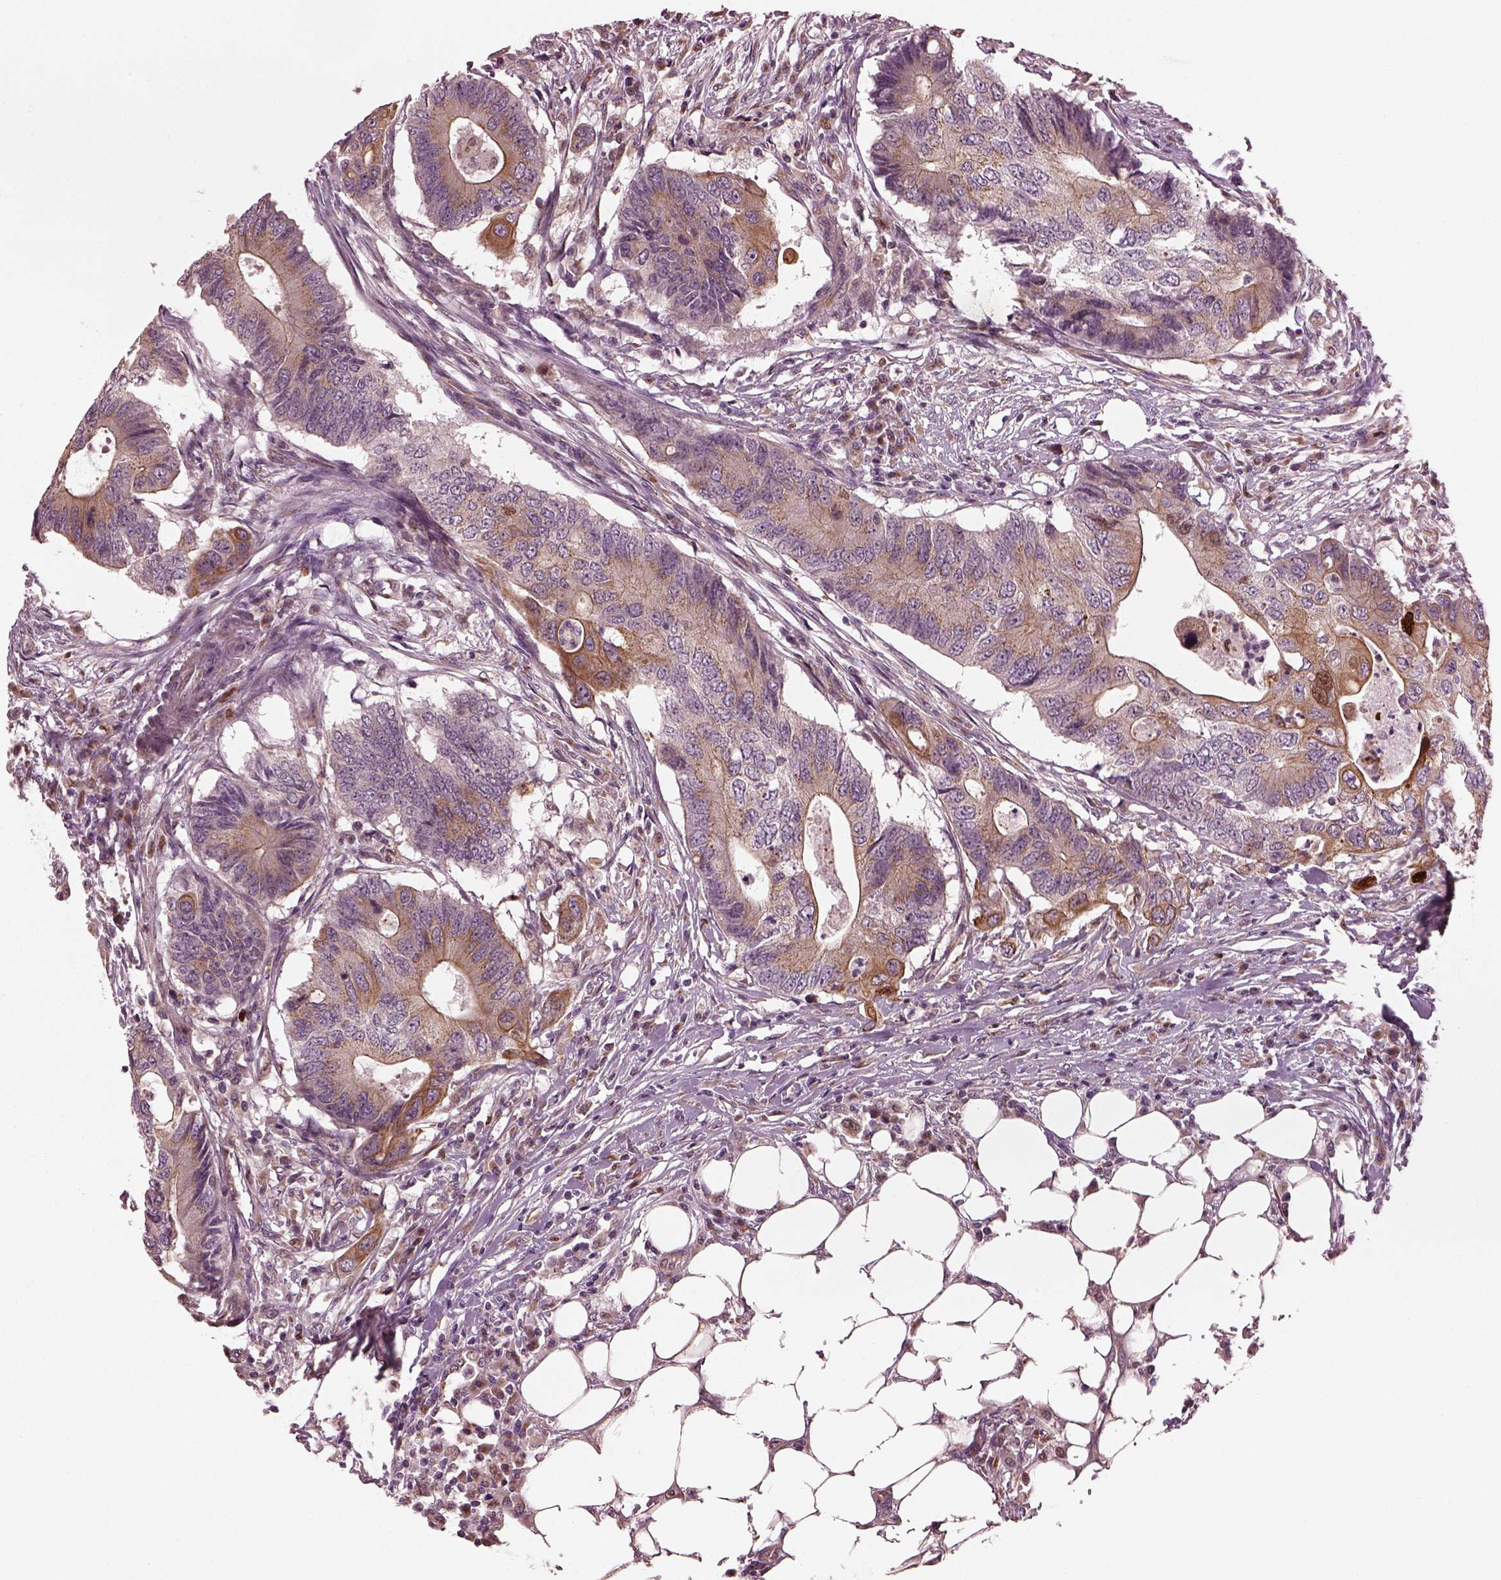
{"staining": {"intensity": "moderate", "quantity": "<25%", "location": "cytoplasmic/membranous"}, "tissue": "colorectal cancer", "cell_type": "Tumor cells", "image_type": "cancer", "snomed": [{"axis": "morphology", "description": "Adenocarcinoma, NOS"}, {"axis": "topography", "description": "Colon"}], "caption": "This micrograph displays IHC staining of adenocarcinoma (colorectal), with low moderate cytoplasmic/membranous expression in about <25% of tumor cells.", "gene": "RUFY3", "patient": {"sex": "male", "age": 71}}